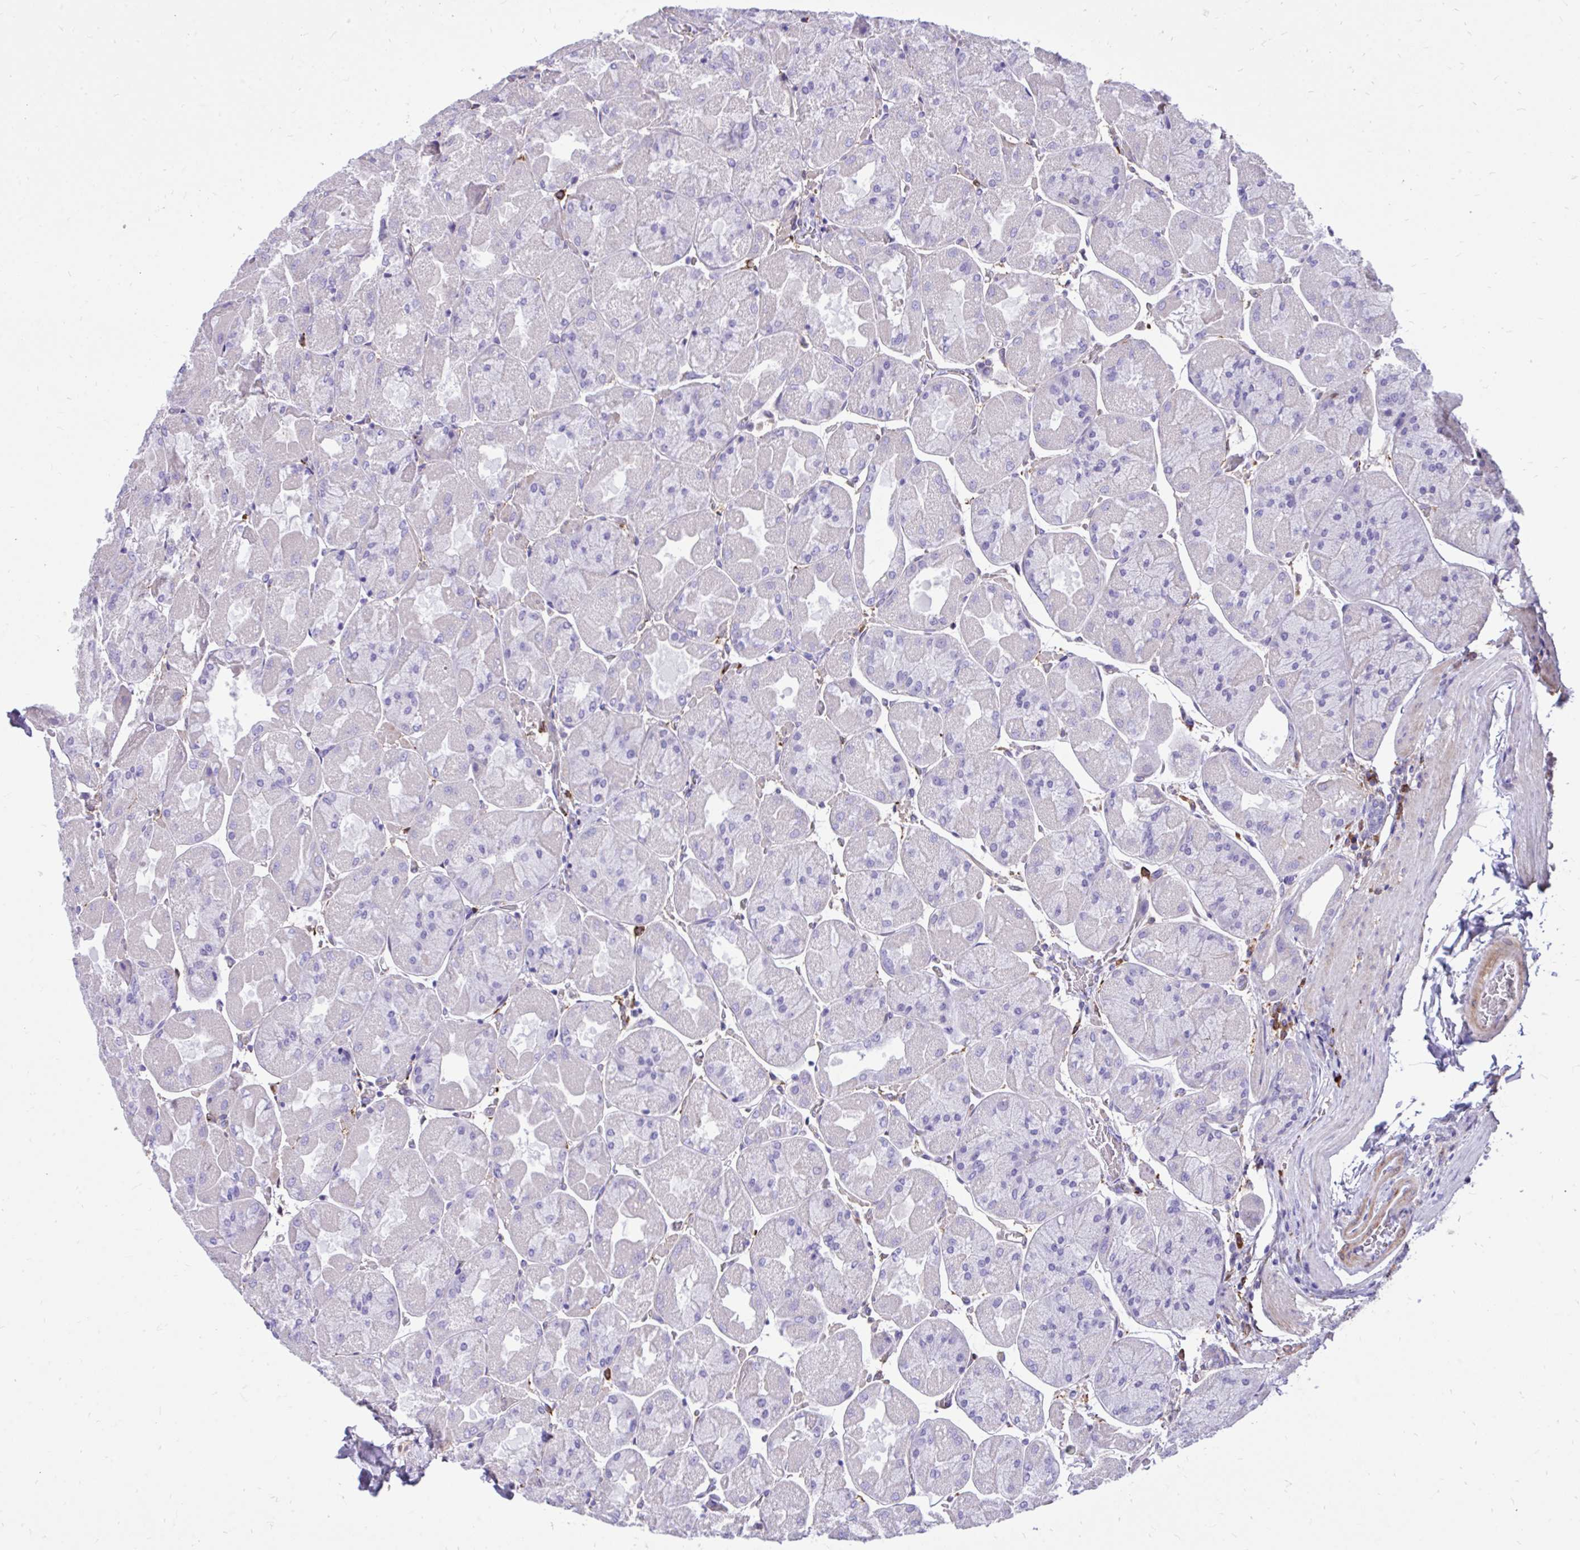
{"staining": {"intensity": "negative", "quantity": "none", "location": "none"}, "tissue": "stomach", "cell_type": "Glandular cells", "image_type": "normal", "snomed": [{"axis": "morphology", "description": "Normal tissue, NOS"}, {"axis": "topography", "description": "Stomach"}], "caption": "Immunohistochemistry (IHC) of normal stomach displays no expression in glandular cells. The staining was performed using DAB (3,3'-diaminobenzidine) to visualize the protein expression in brown, while the nuclei were stained in blue with hematoxylin (Magnification: 20x).", "gene": "TLR7", "patient": {"sex": "female", "age": 61}}